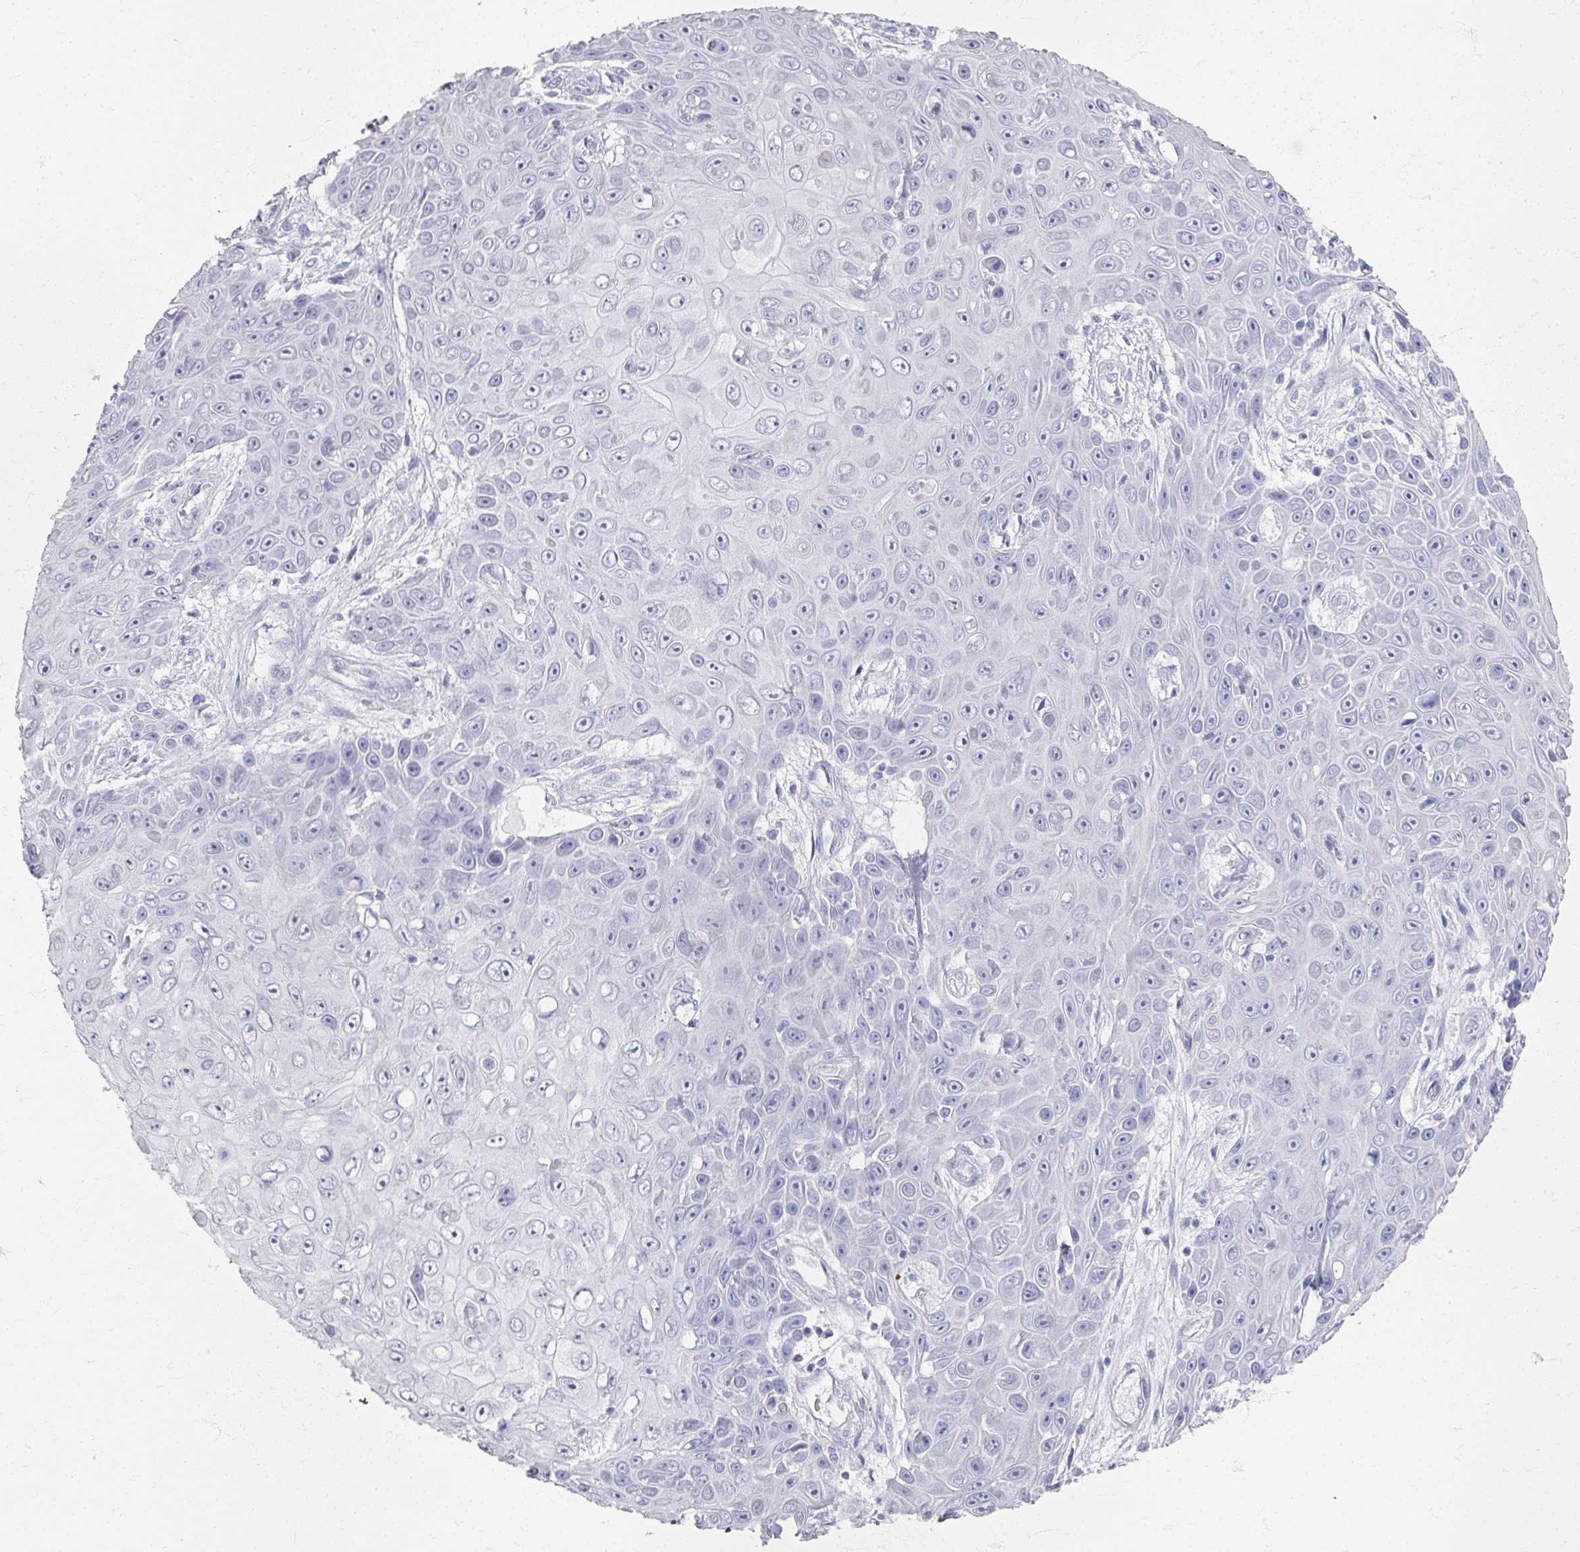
{"staining": {"intensity": "negative", "quantity": "none", "location": "none"}, "tissue": "skin cancer", "cell_type": "Tumor cells", "image_type": "cancer", "snomed": [{"axis": "morphology", "description": "Squamous cell carcinoma, NOS"}, {"axis": "topography", "description": "Skin"}], "caption": "The immunohistochemistry (IHC) photomicrograph has no significant positivity in tumor cells of skin squamous cell carcinoma tissue.", "gene": "PSKH1", "patient": {"sex": "male", "age": 82}}